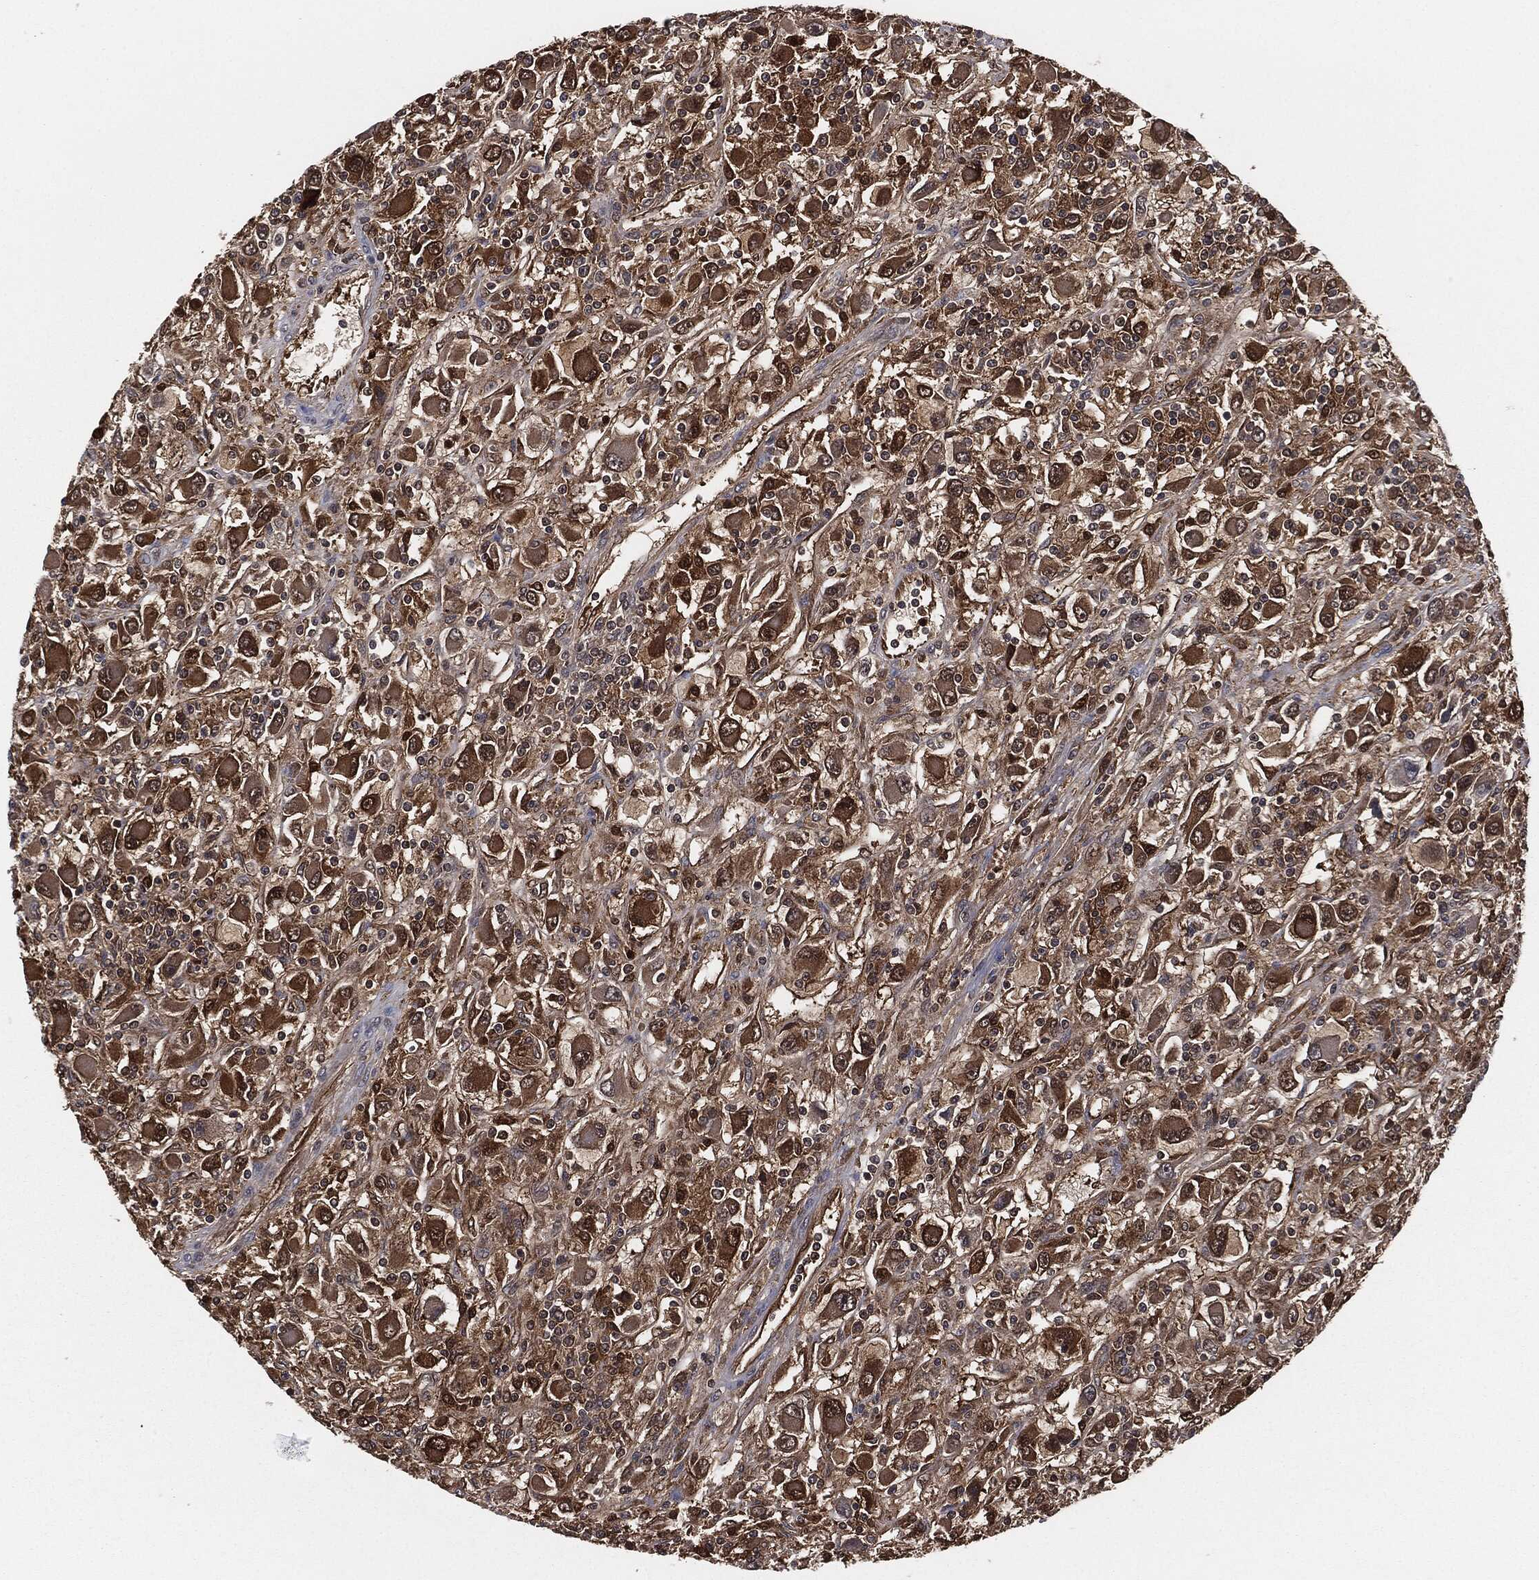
{"staining": {"intensity": "moderate", "quantity": "25%-75%", "location": "cytoplasmic/membranous"}, "tissue": "renal cancer", "cell_type": "Tumor cells", "image_type": "cancer", "snomed": [{"axis": "morphology", "description": "Adenocarcinoma, NOS"}, {"axis": "topography", "description": "Kidney"}], "caption": "Adenocarcinoma (renal) tissue demonstrates moderate cytoplasmic/membranous expression in about 25%-75% of tumor cells, visualized by immunohistochemistry.", "gene": "CAPRIN2", "patient": {"sex": "female", "age": 67}}